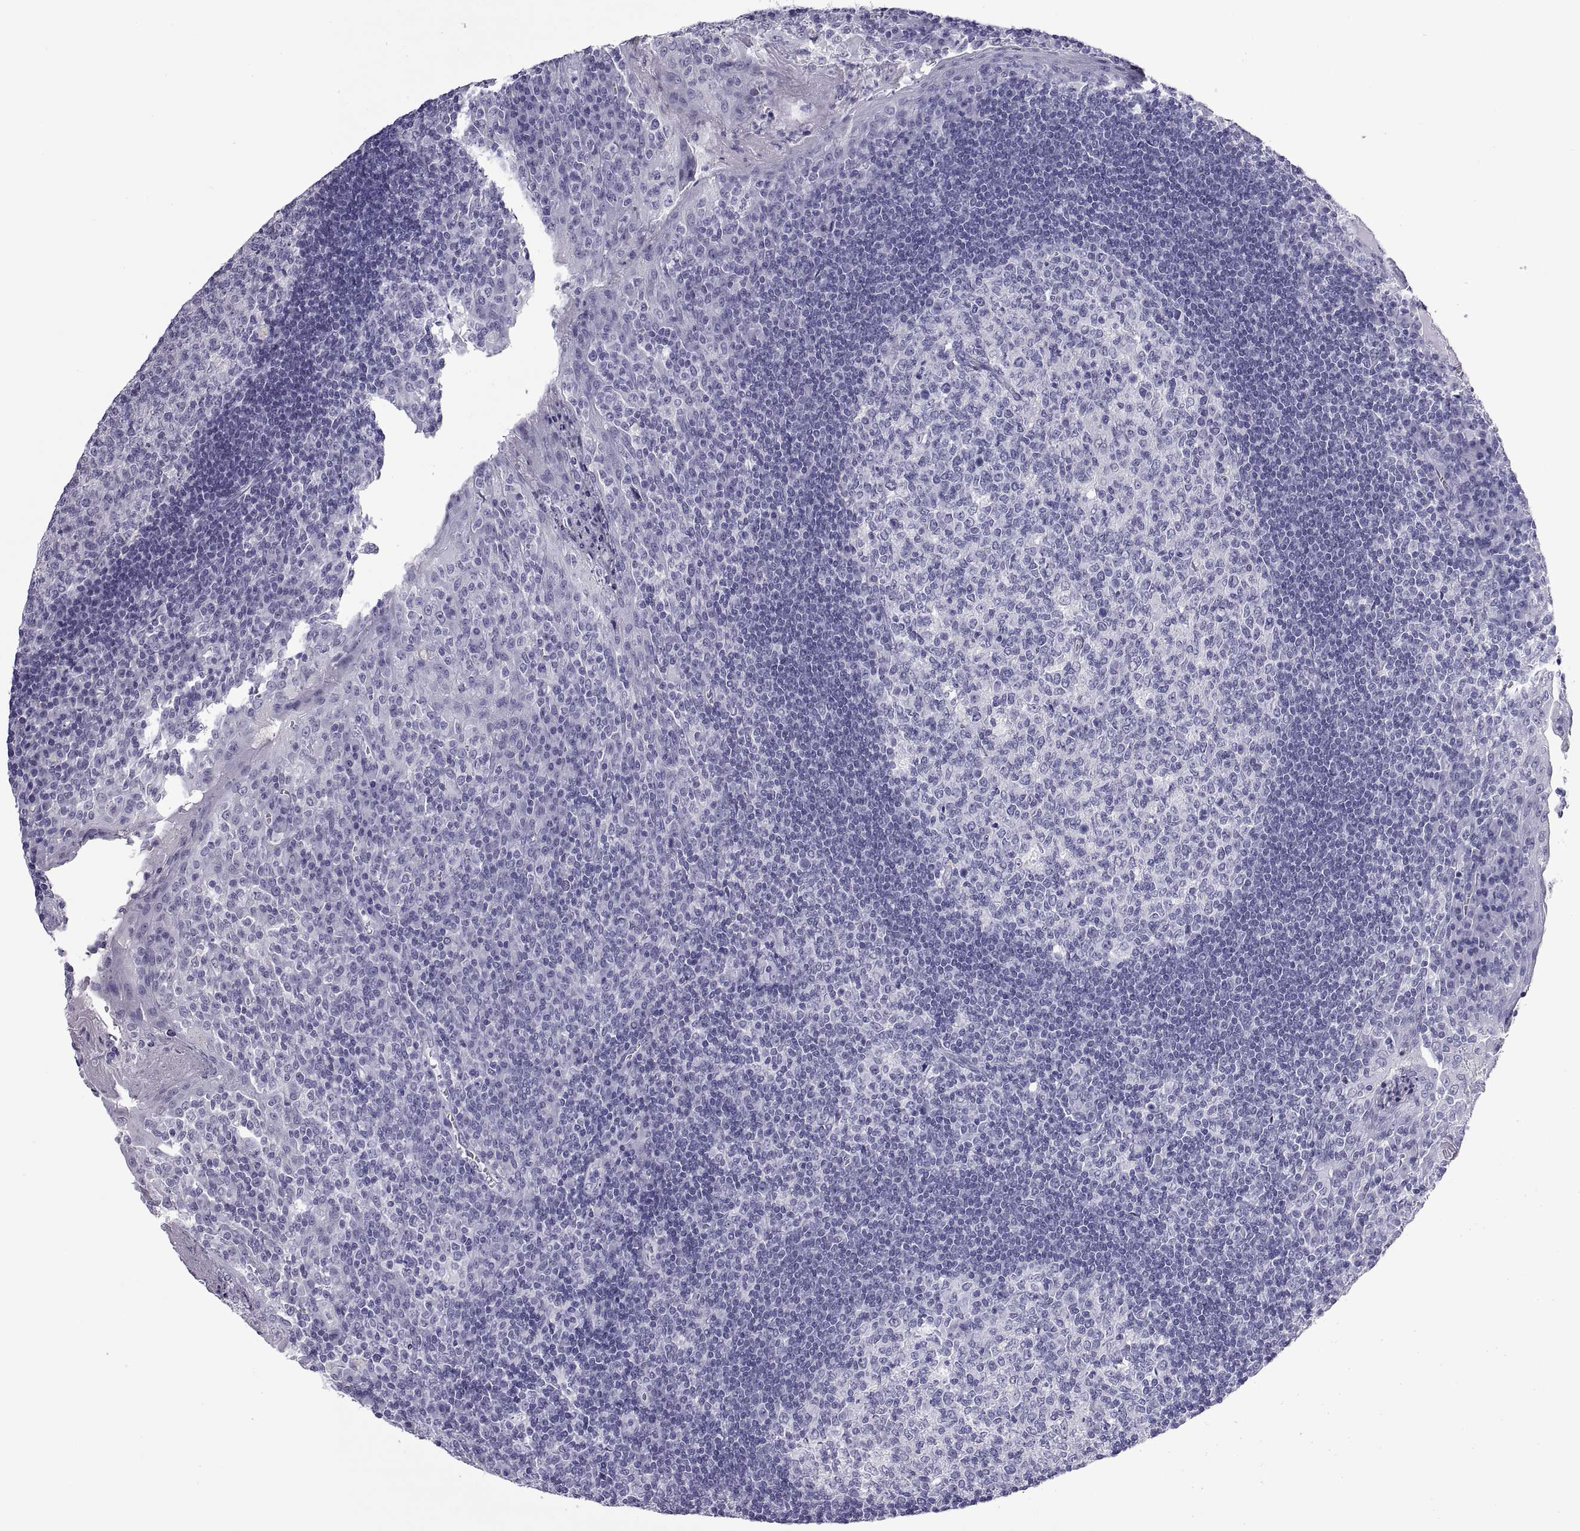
{"staining": {"intensity": "negative", "quantity": "none", "location": "none"}, "tissue": "tonsil", "cell_type": "Germinal center cells", "image_type": "normal", "snomed": [{"axis": "morphology", "description": "Normal tissue, NOS"}, {"axis": "topography", "description": "Tonsil"}], "caption": "The immunohistochemistry (IHC) photomicrograph has no significant staining in germinal center cells of tonsil.", "gene": "CRISP1", "patient": {"sex": "female", "age": 12}}